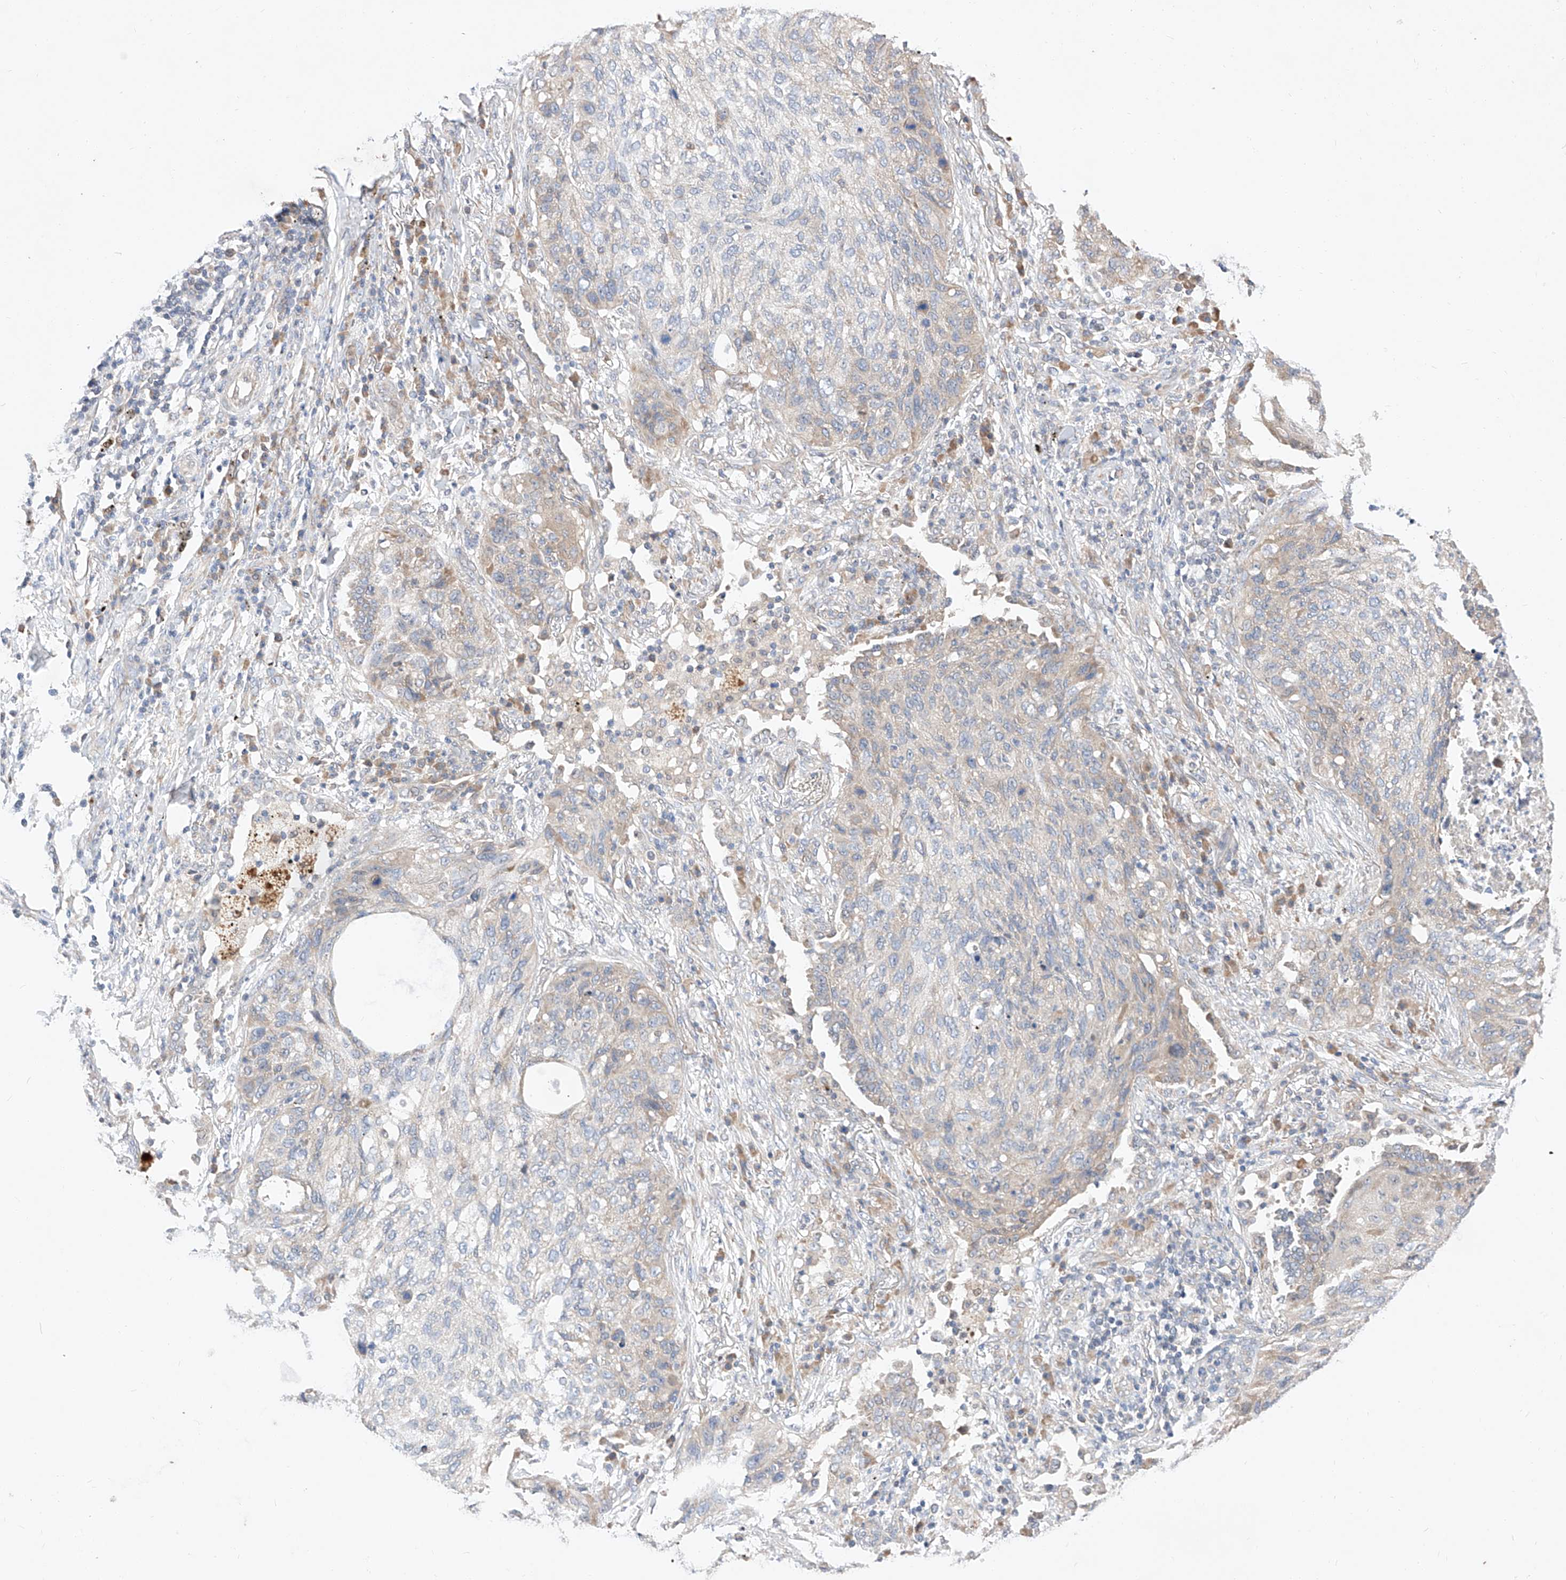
{"staining": {"intensity": "negative", "quantity": "none", "location": "none"}, "tissue": "lung cancer", "cell_type": "Tumor cells", "image_type": "cancer", "snomed": [{"axis": "morphology", "description": "Squamous cell carcinoma, NOS"}, {"axis": "topography", "description": "Lung"}], "caption": "High magnification brightfield microscopy of lung cancer stained with DAB (brown) and counterstained with hematoxylin (blue): tumor cells show no significant expression.", "gene": "C6orf118", "patient": {"sex": "female", "age": 63}}